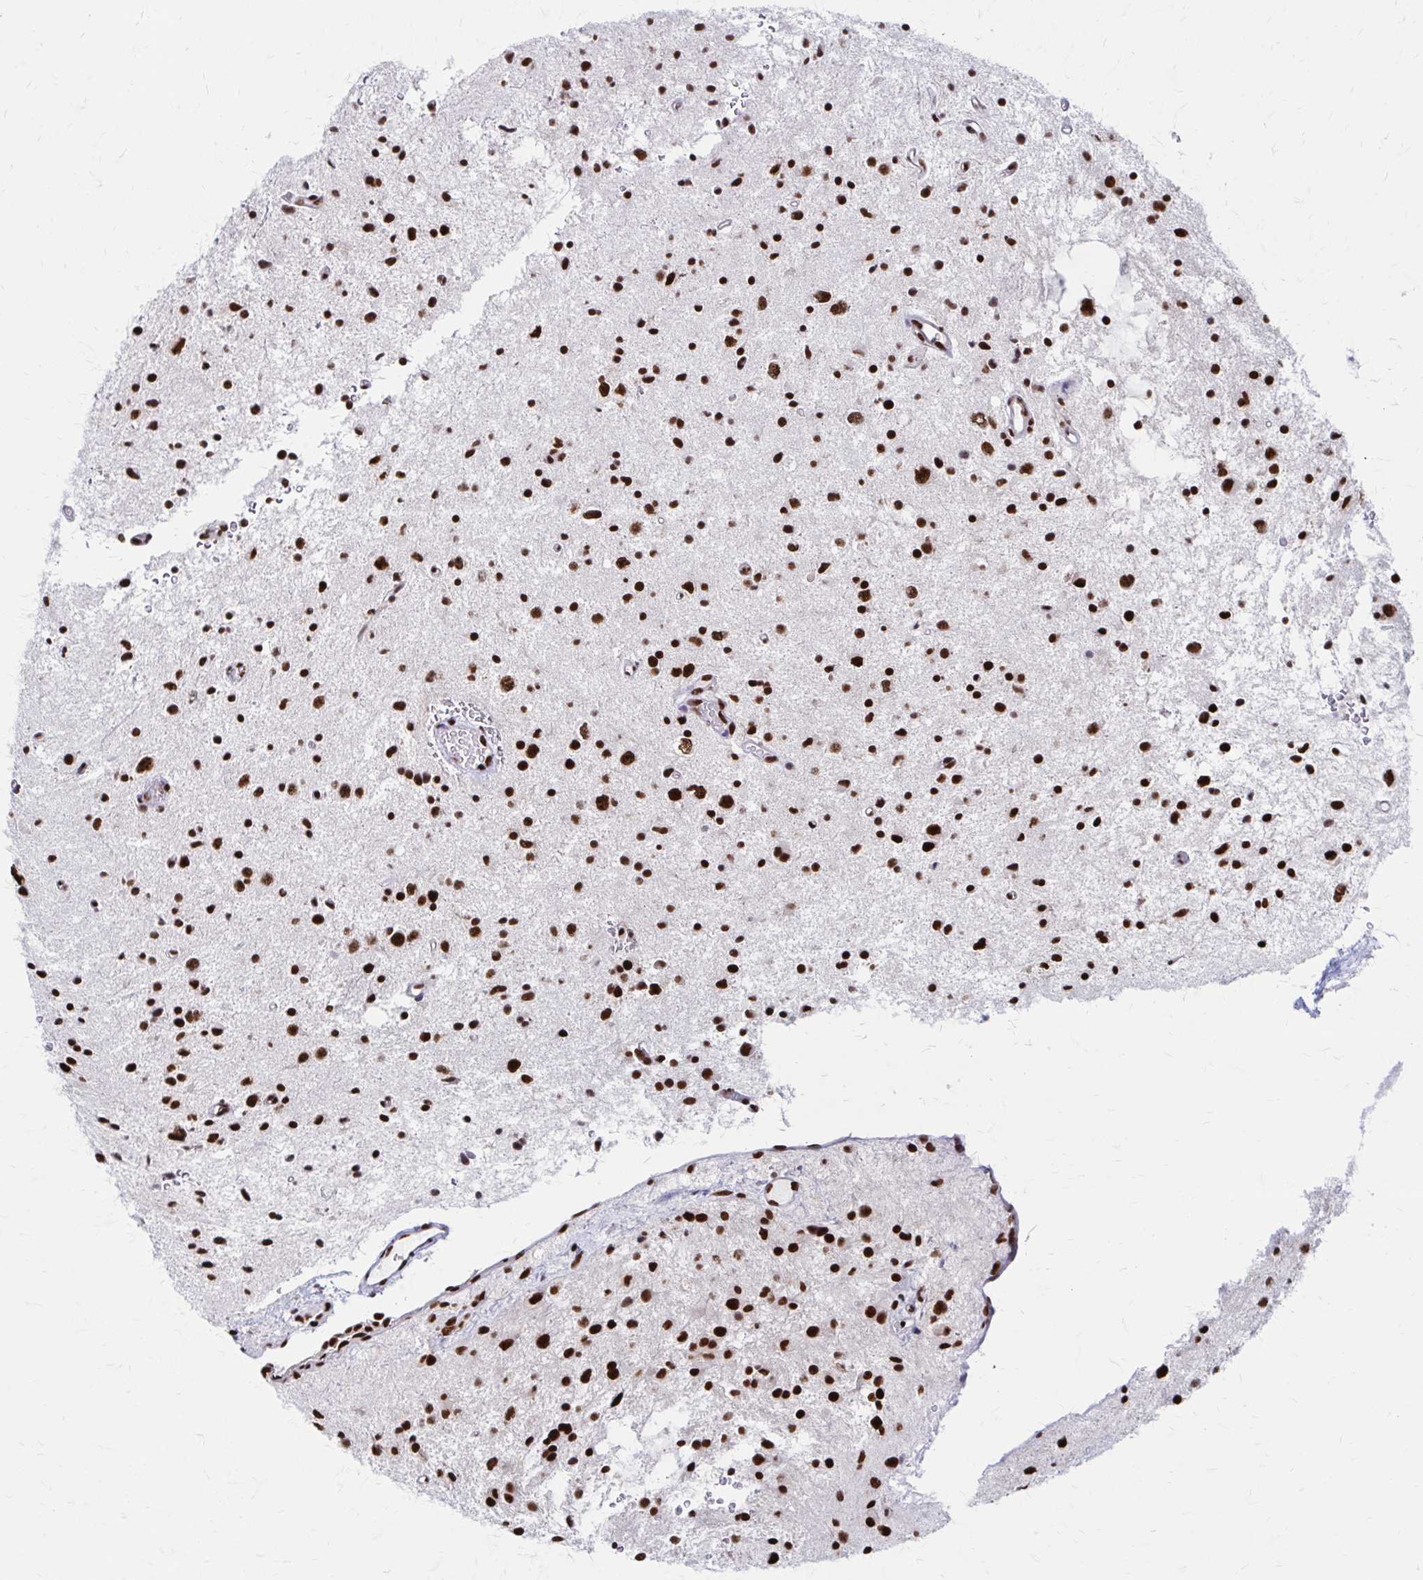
{"staining": {"intensity": "strong", "quantity": ">75%", "location": "nuclear"}, "tissue": "glioma", "cell_type": "Tumor cells", "image_type": "cancer", "snomed": [{"axis": "morphology", "description": "Glioma, malignant, Low grade"}, {"axis": "topography", "description": "Brain"}], "caption": "Tumor cells demonstrate high levels of strong nuclear staining in approximately >75% of cells in human glioma.", "gene": "CNKSR3", "patient": {"sex": "male", "age": 43}}